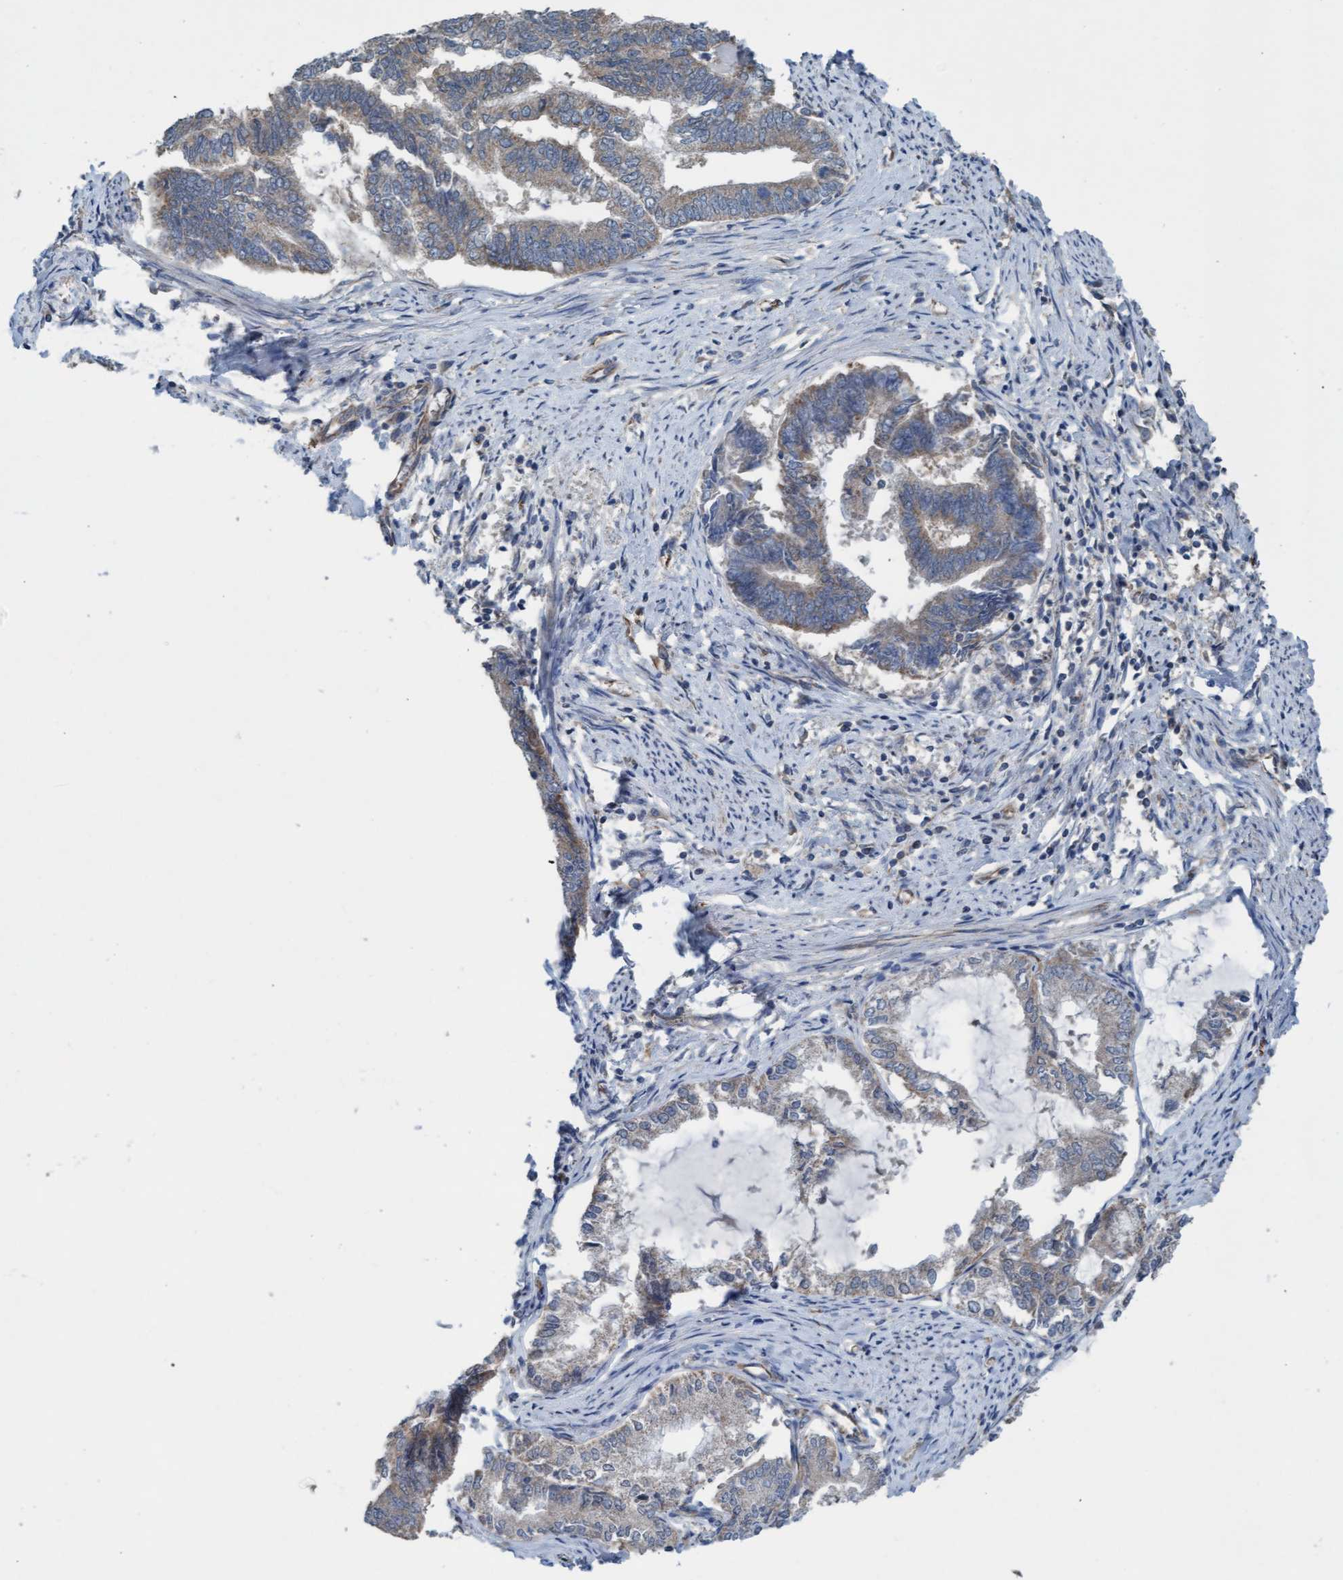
{"staining": {"intensity": "weak", "quantity": ">75%", "location": "cytoplasmic/membranous"}, "tissue": "endometrial cancer", "cell_type": "Tumor cells", "image_type": "cancer", "snomed": [{"axis": "morphology", "description": "Adenocarcinoma, NOS"}, {"axis": "topography", "description": "Endometrium"}], "caption": "The immunohistochemical stain labels weak cytoplasmic/membranous expression in tumor cells of endometrial cancer (adenocarcinoma) tissue. (DAB (3,3'-diaminobenzidine) = brown stain, brightfield microscopy at high magnification).", "gene": "ZNF566", "patient": {"sex": "female", "age": 86}}